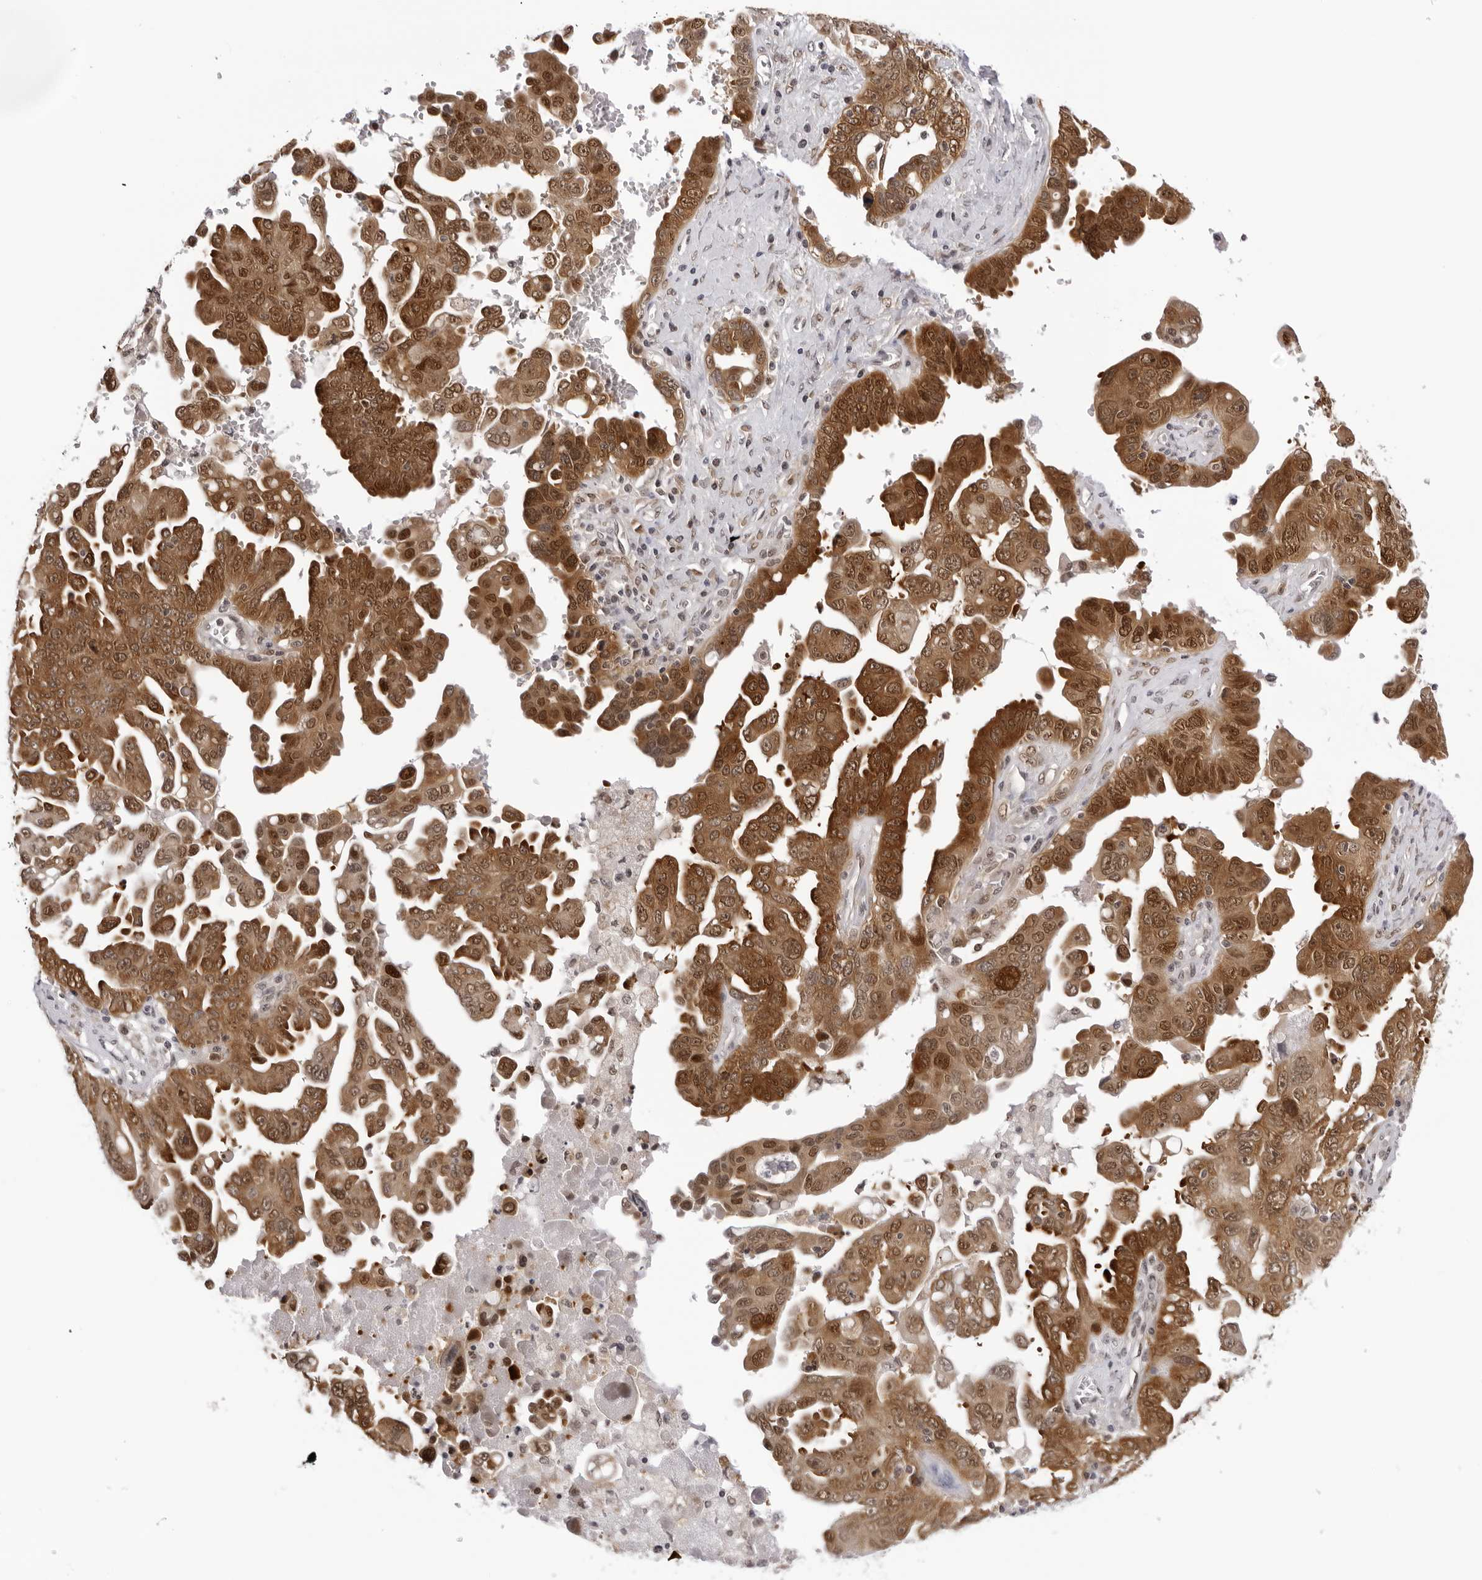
{"staining": {"intensity": "moderate", "quantity": ">75%", "location": "cytoplasmic/membranous,nuclear"}, "tissue": "ovarian cancer", "cell_type": "Tumor cells", "image_type": "cancer", "snomed": [{"axis": "morphology", "description": "Carcinoma, endometroid"}, {"axis": "topography", "description": "Ovary"}], "caption": "Endometroid carcinoma (ovarian) stained with a brown dye demonstrates moderate cytoplasmic/membranous and nuclear positive expression in approximately >75% of tumor cells.", "gene": "WDR77", "patient": {"sex": "female", "age": 62}}